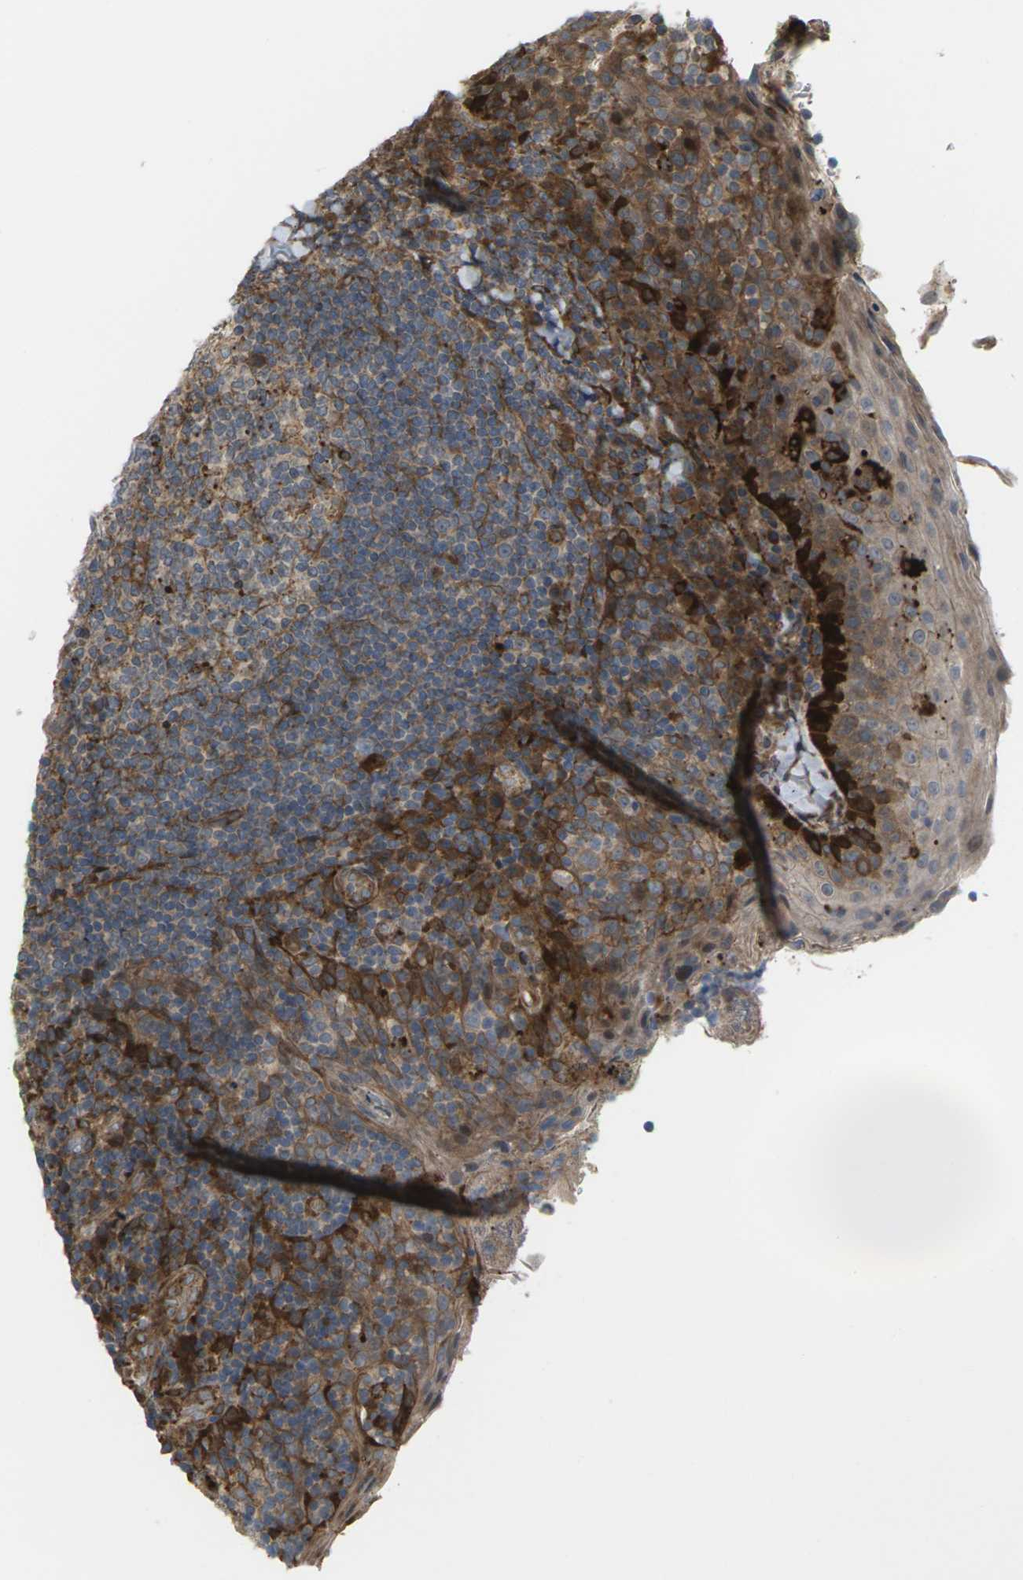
{"staining": {"intensity": "moderate", "quantity": ">75%", "location": "cytoplasmic/membranous"}, "tissue": "tonsil", "cell_type": "Germinal center cells", "image_type": "normal", "snomed": [{"axis": "morphology", "description": "Normal tissue, NOS"}, {"axis": "topography", "description": "Tonsil"}], "caption": "A high-resolution image shows immunohistochemistry (IHC) staining of normal tonsil, which reveals moderate cytoplasmic/membranous expression in approximately >75% of germinal center cells.", "gene": "ROBO1", "patient": {"sex": "male", "age": 17}}